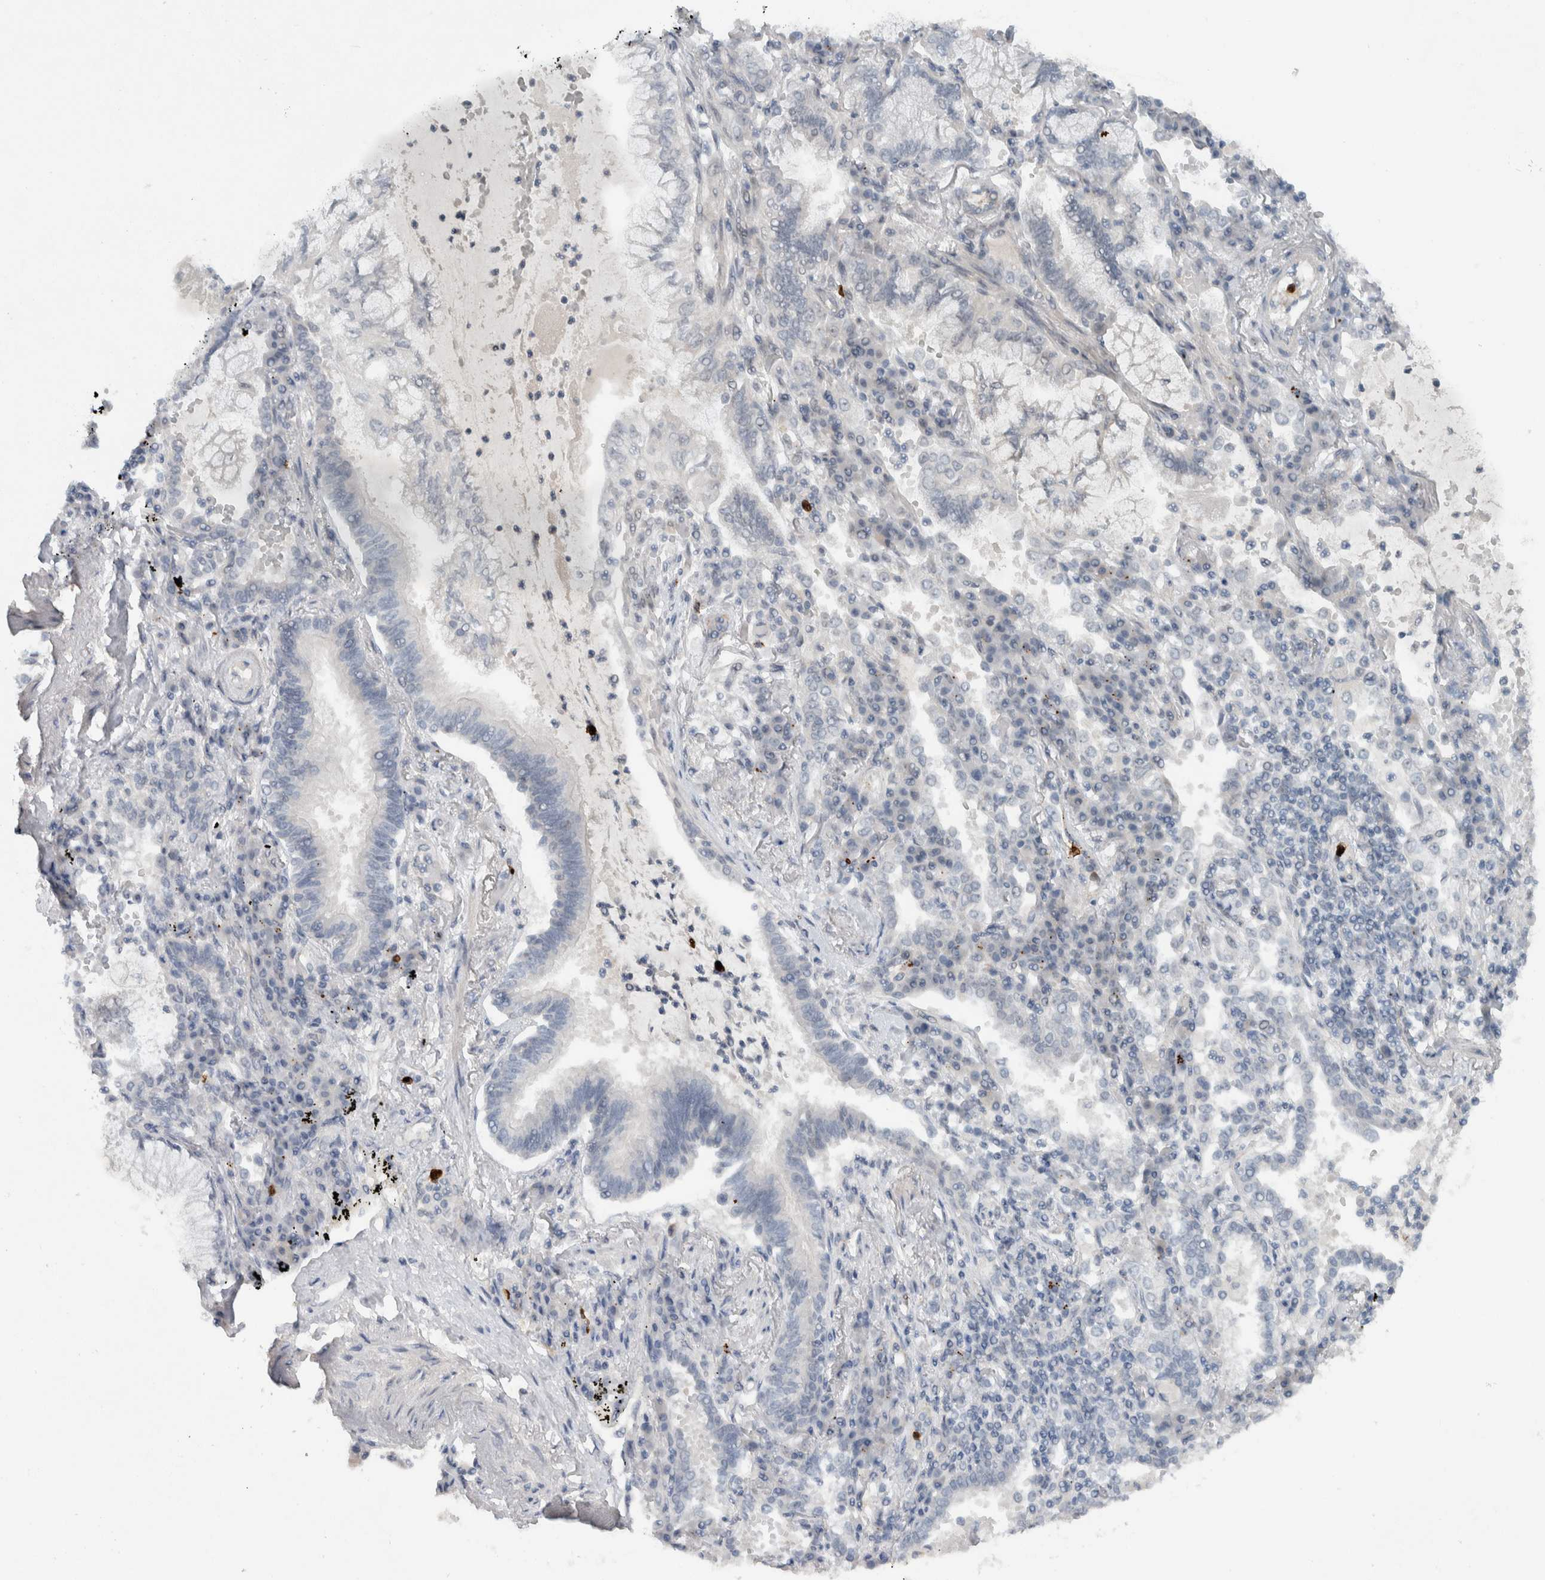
{"staining": {"intensity": "negative", "quantity": "none", "location": "none"}, "tissue": "lung cancer", "cell_type": "Tumor cells", "image_type": "cancer", "snomed": [{"axis": "morphology", "description": "Adenocarcinoma, NOS"}, {"axis": "topography", "description": "Lung"}], "caption": "This is an immunohistochemistry image of human lung cancer. There is no staining in tumor cells.", "gene": "ZFP91", "patient": {"sex": "female", "age": 70}}